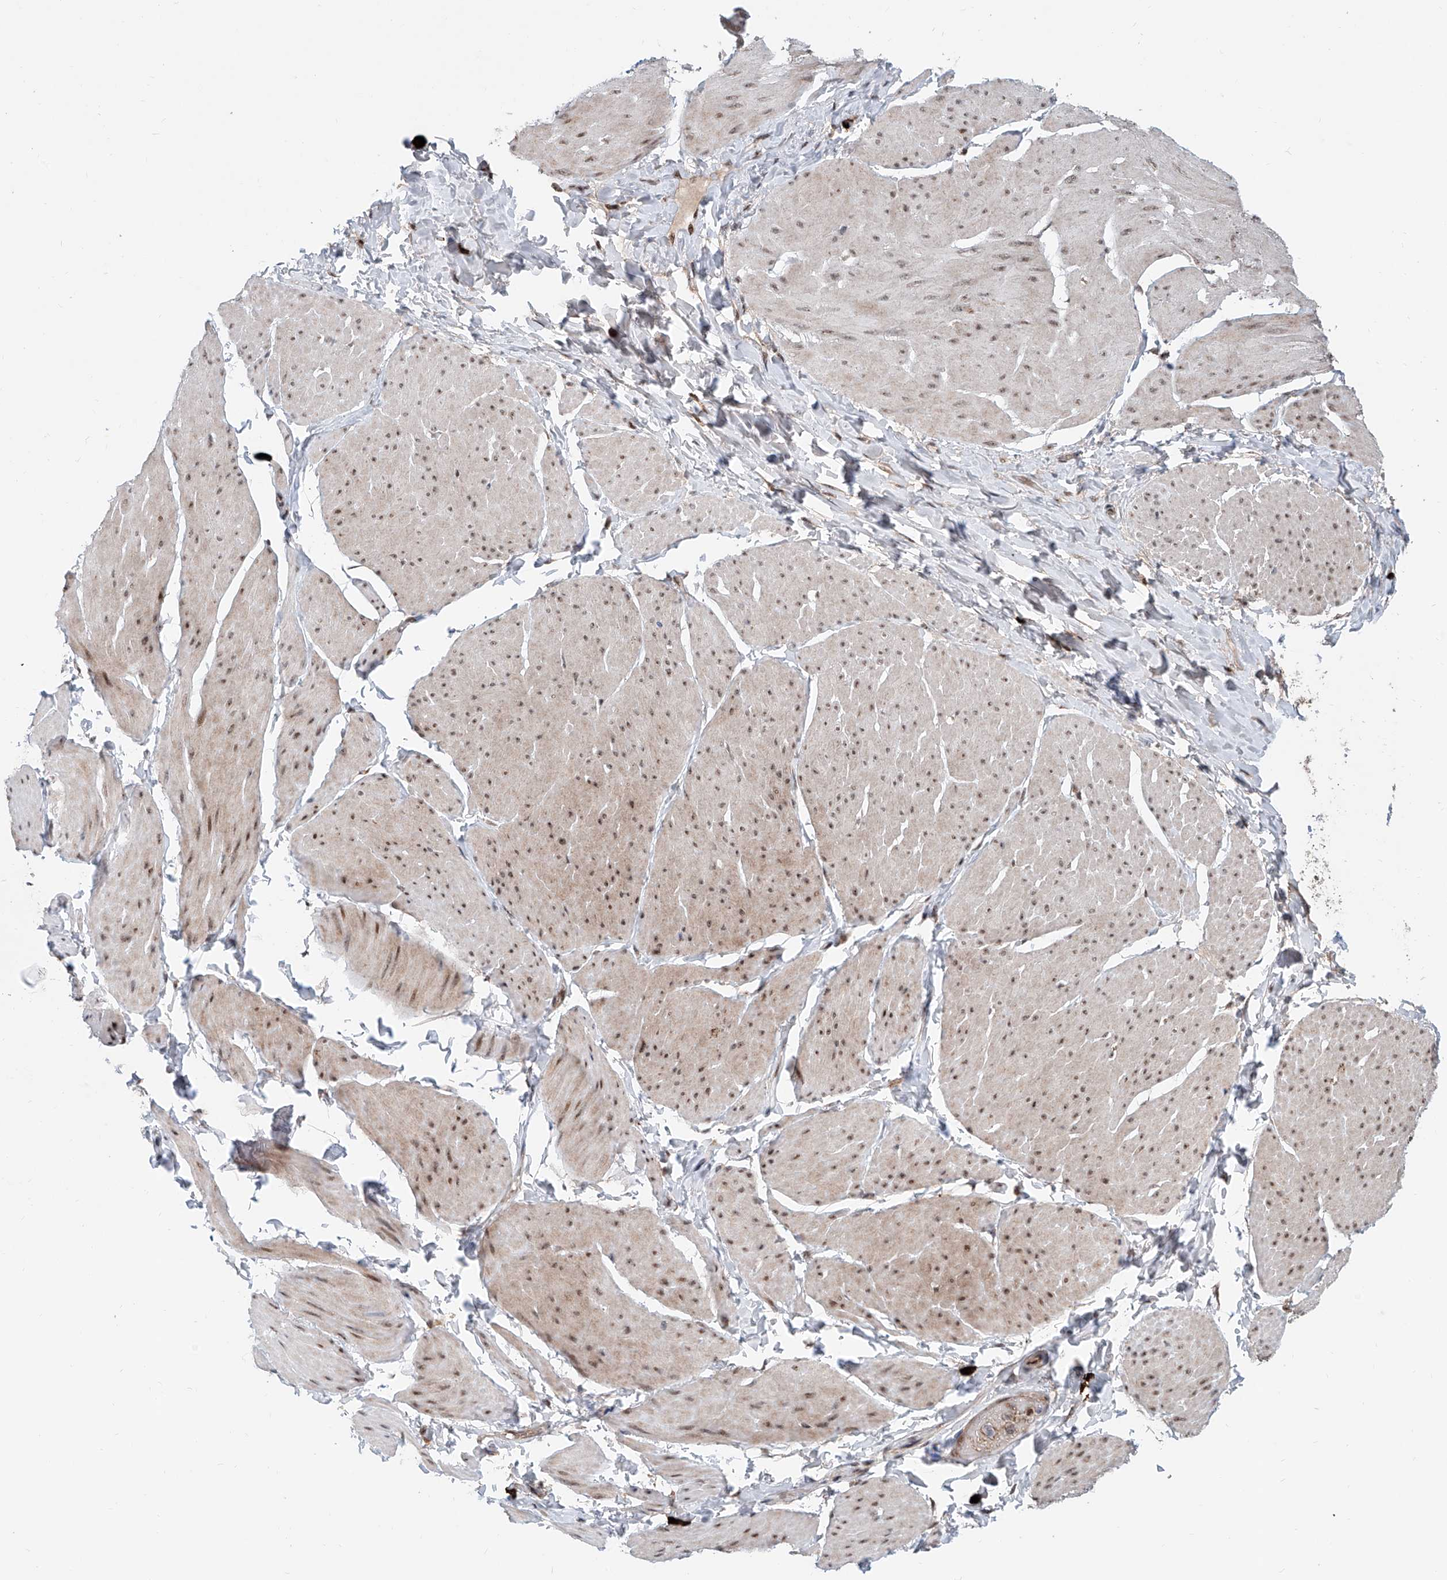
{"staining": {"intensity": "moderate", "quantity": ">75%", "location": "nuclear"}, "tissue": "smooth muscle", "cell_type": "Smooth muscle cells", "image_type": "normal", "snomed": [{"axis": "morphology", "description": "Urothelial carcinoma, High grade"}, {"axis": "topography", "description": "Urinary bladder"}], "caption": "The image shows staining of benign smooth muscle, revealing moderate nuclear protein positivity (brown color) within smooth muscle cells. (Brightfield microscopy of DAB IHC at high magnification).", "gene": "SDE2", "patient": {"sex": "male", "age": 46}}